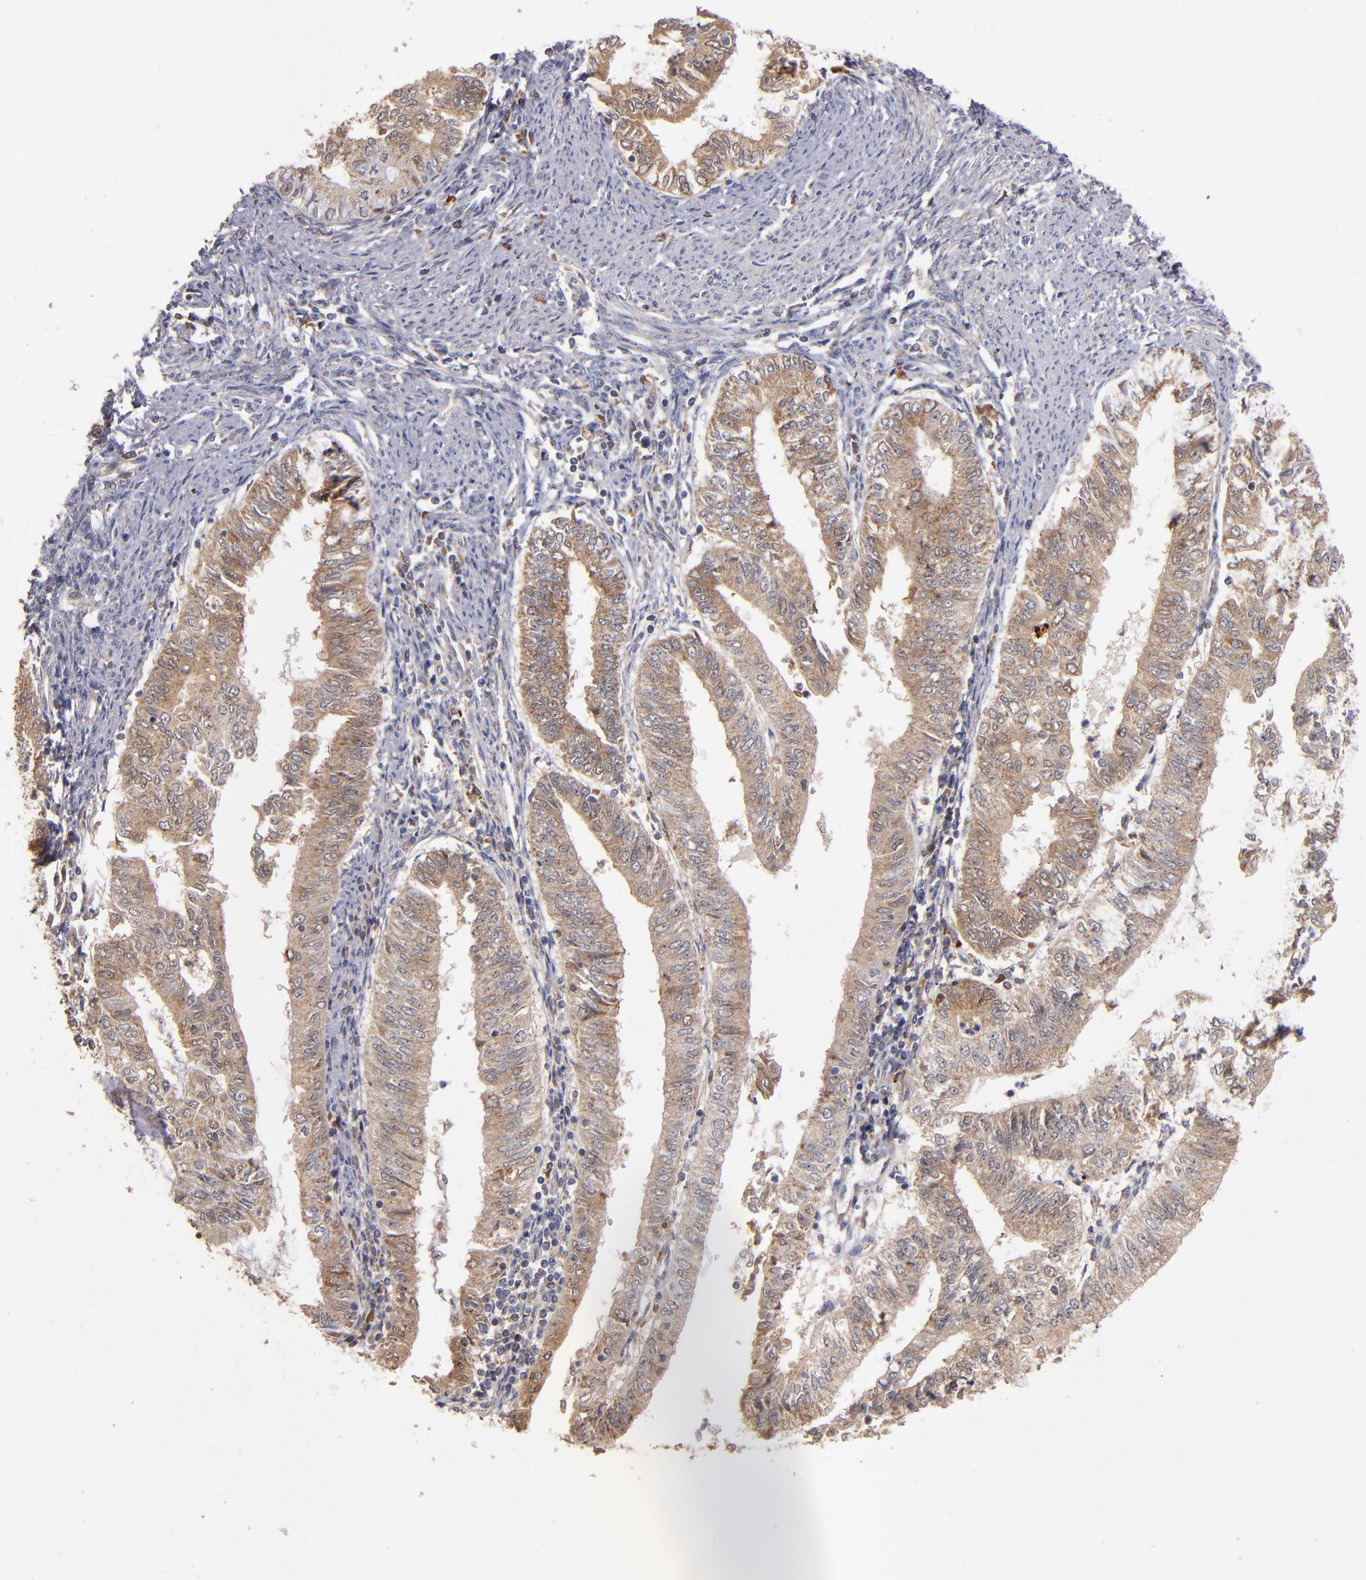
{"staining": {"intensity": "weak", "quantity": ">75%", "location": "cytoplasmic/membranous"}, "tissue": "endometrial cancer", "cell_type": "Tumor cells", "image_type": "cancer", "snomed": [{"axis": "morphology", "description": "Adenocarcinoma, NOS"}, {"axis": "topography", "description": "Endometrium"}], "caption": "Endometrial adenocarcinoma tissue demonstrates weak cytoplasmic/membranous staining in about >75% of tumor cells, visualized by immunohistochemistry.", "gene": "DIABLO", "patient": {"sex": "female", "age": 66}}